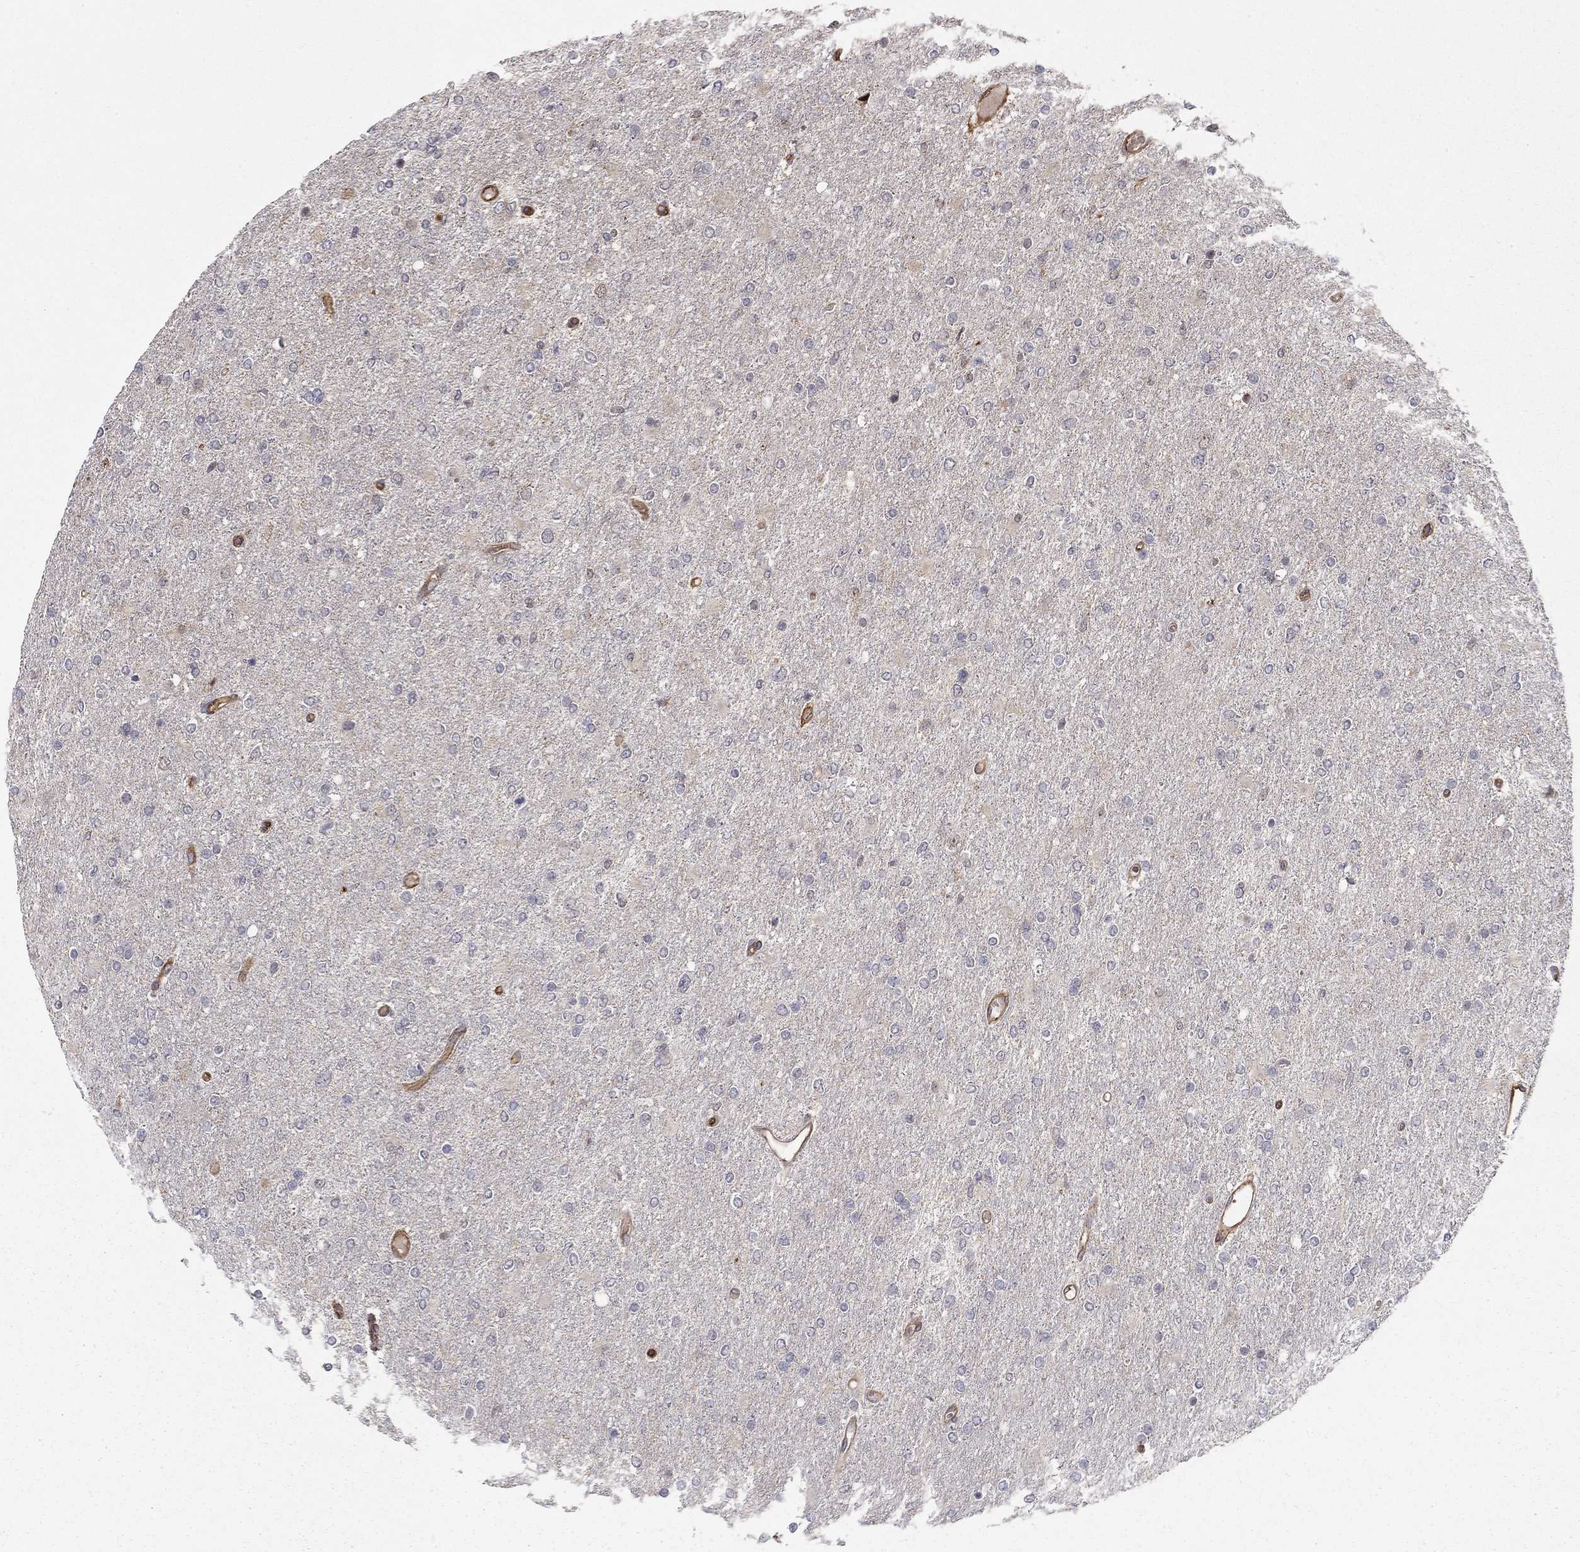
{"staining": {"intensity": "negative", "quantity": "none", "location": "none"}, "tissue": "glioma", "cell_type": "Tumor cells", "image_type": "cancer", "snomed": [{"axis": "morphology", "description": "Glioma, malignant, High grade"}, {"axis": "topography", "description": "Cerebral cortex"}], "caption": "Immunohistochemistry of human glioma shows no positivity in tumor cells.", "gene": "ADM", "patient": {"sex": "male", "age": 70}}